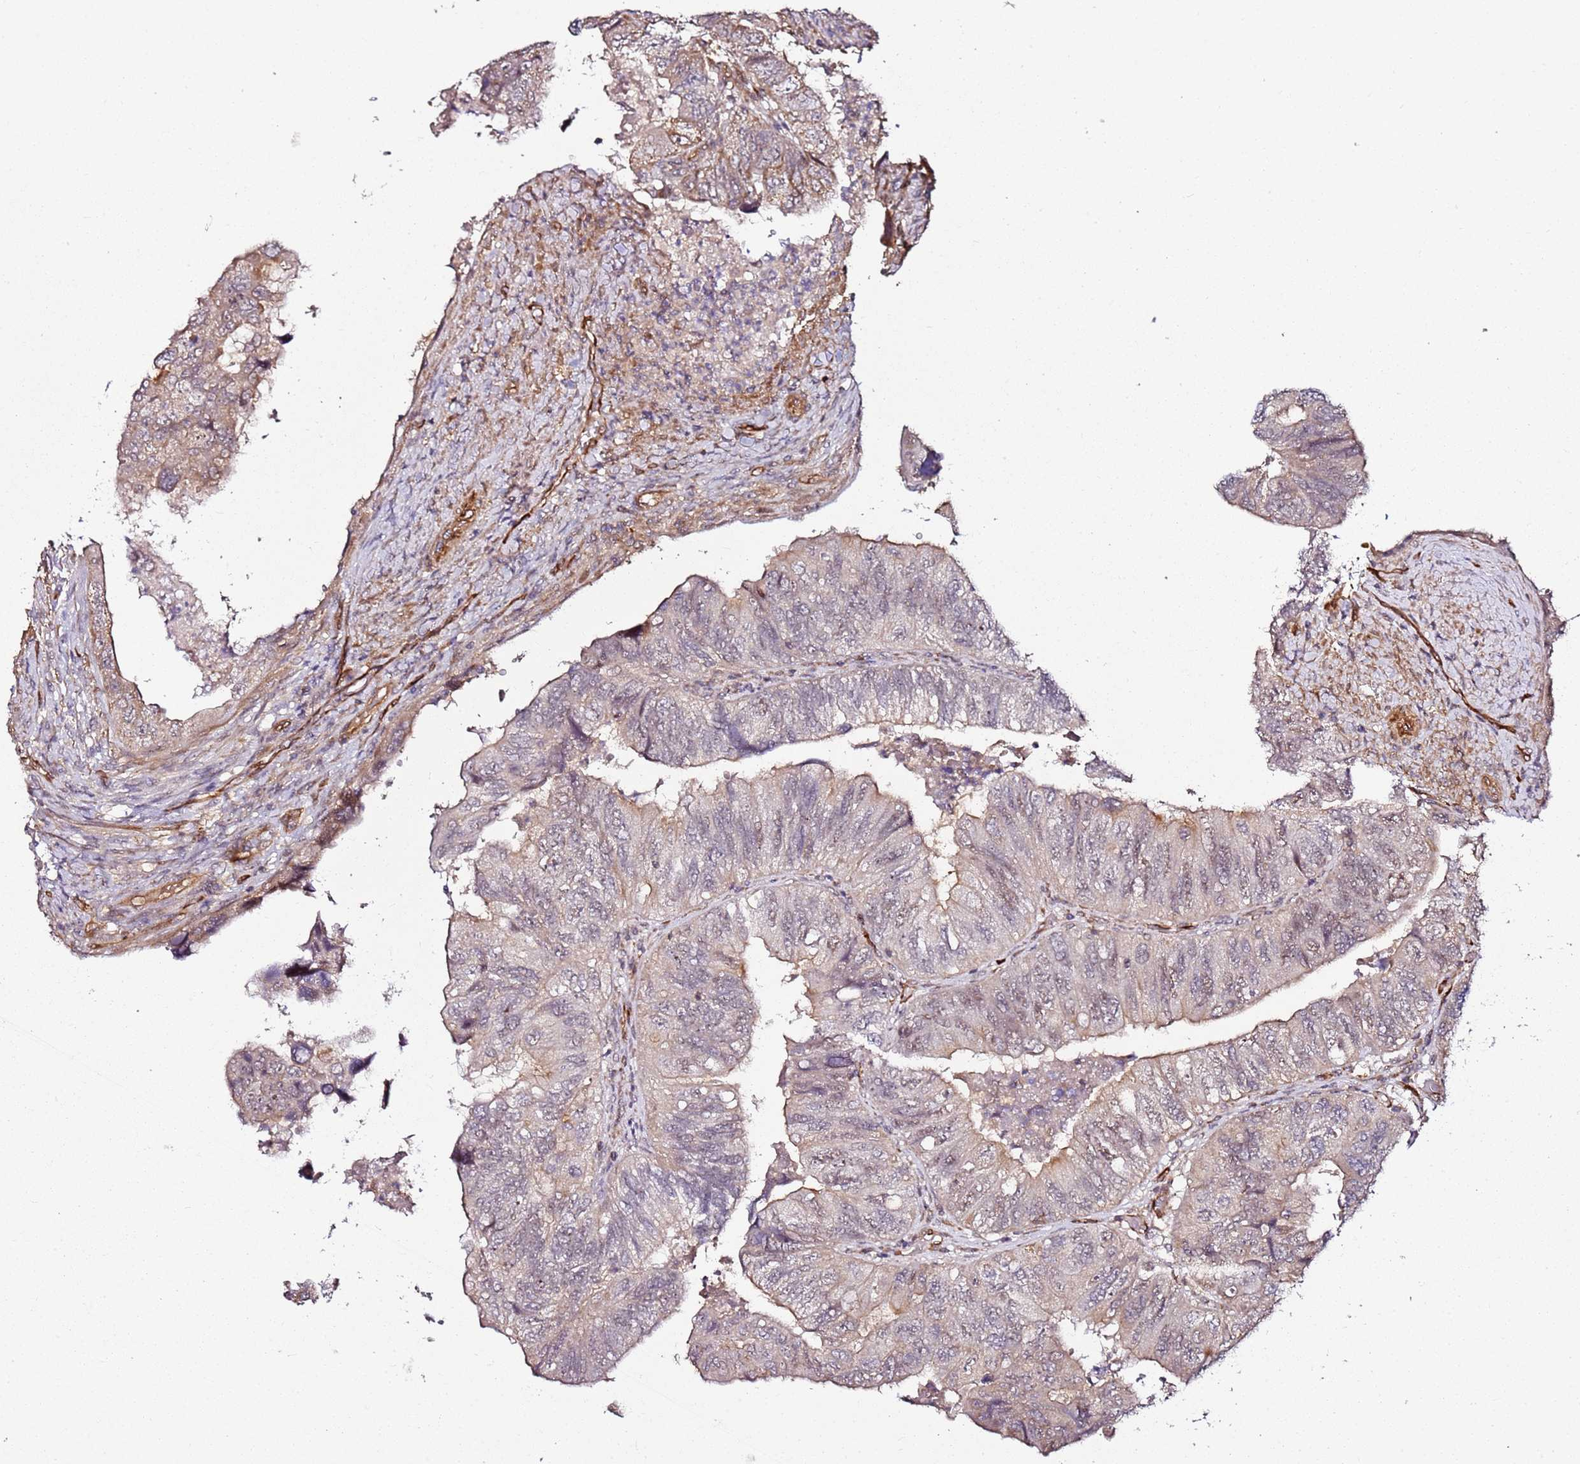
{"staining": {"intensity": "weak", "quantity": "25%-75%", "location": "cytoplasmic/membranous"}, "tissue": "colorectal cancer", "cell_type": "Tumor cells", "image_type": "cancer", "snomed": [{"axis": "morphology", "description": "Adenocarcinoma, NOS"}, {"axis": "topography", "description": "Rectum"}], "caption": "Tumor cells demonstrate weak cytoplasmic/membranous expression in about 25%-75% of cells in adenocarcinoma (colorectal).", "gene": "CCNYL1", "patient": {"sex": "male", "age": 63}}